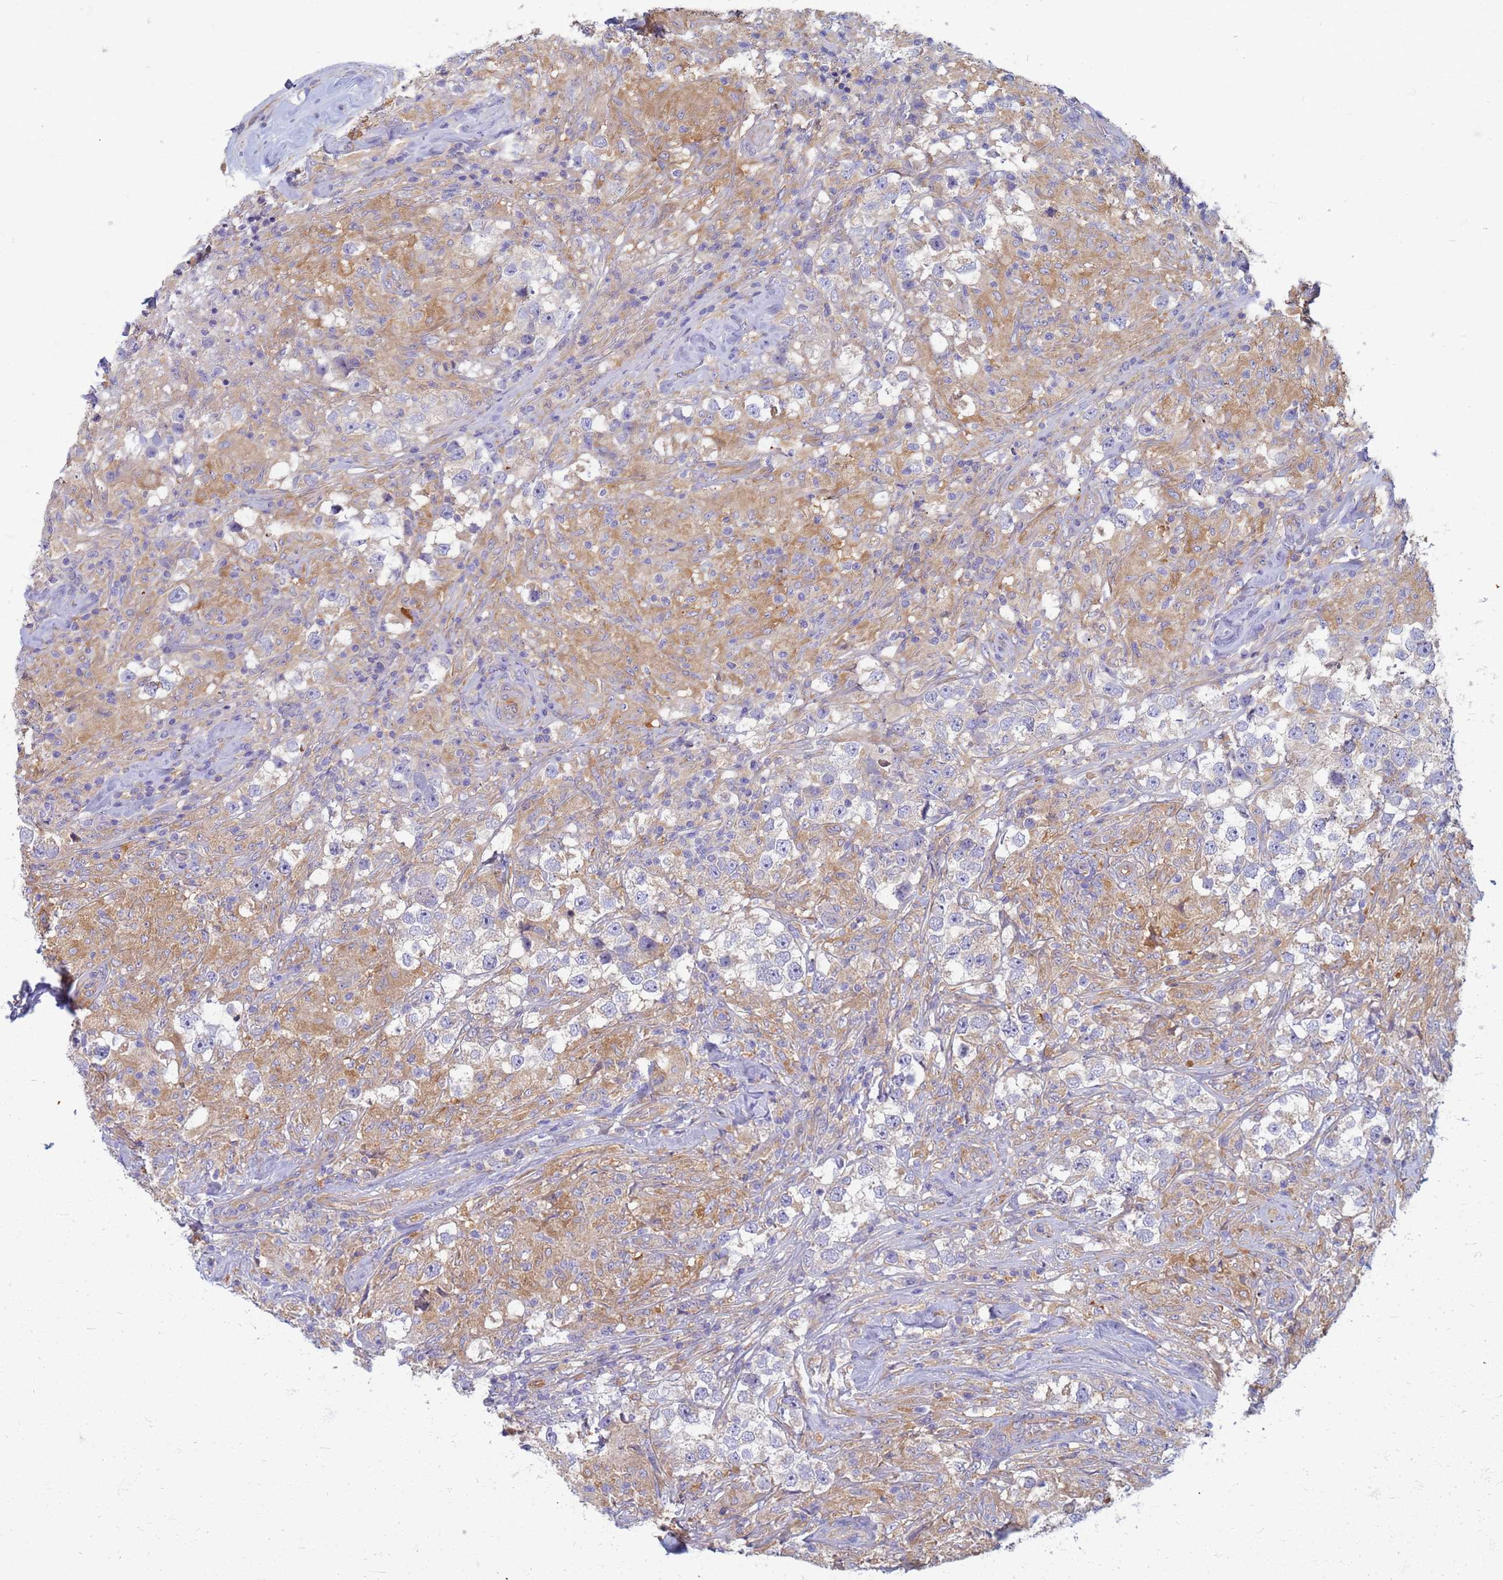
{"staining": {"intensity": "negative", "quantity": "none", "location": "none"}, "tissue": "testis cancer", "cell_type": "Tumor cells", "image_type": "cancer", "snomed": [{"axis": "morphology", "description": "Seminoma, NOS"}, {"axis": "topography", "description": "Testis"}], "caption": "Immunohistochemistry image of human seminoma (testis) stained for a protein (brown), which displays no expression in tumor cells.", "gene": "EEA1", "patient": {"sex": "male", "age": 46}}